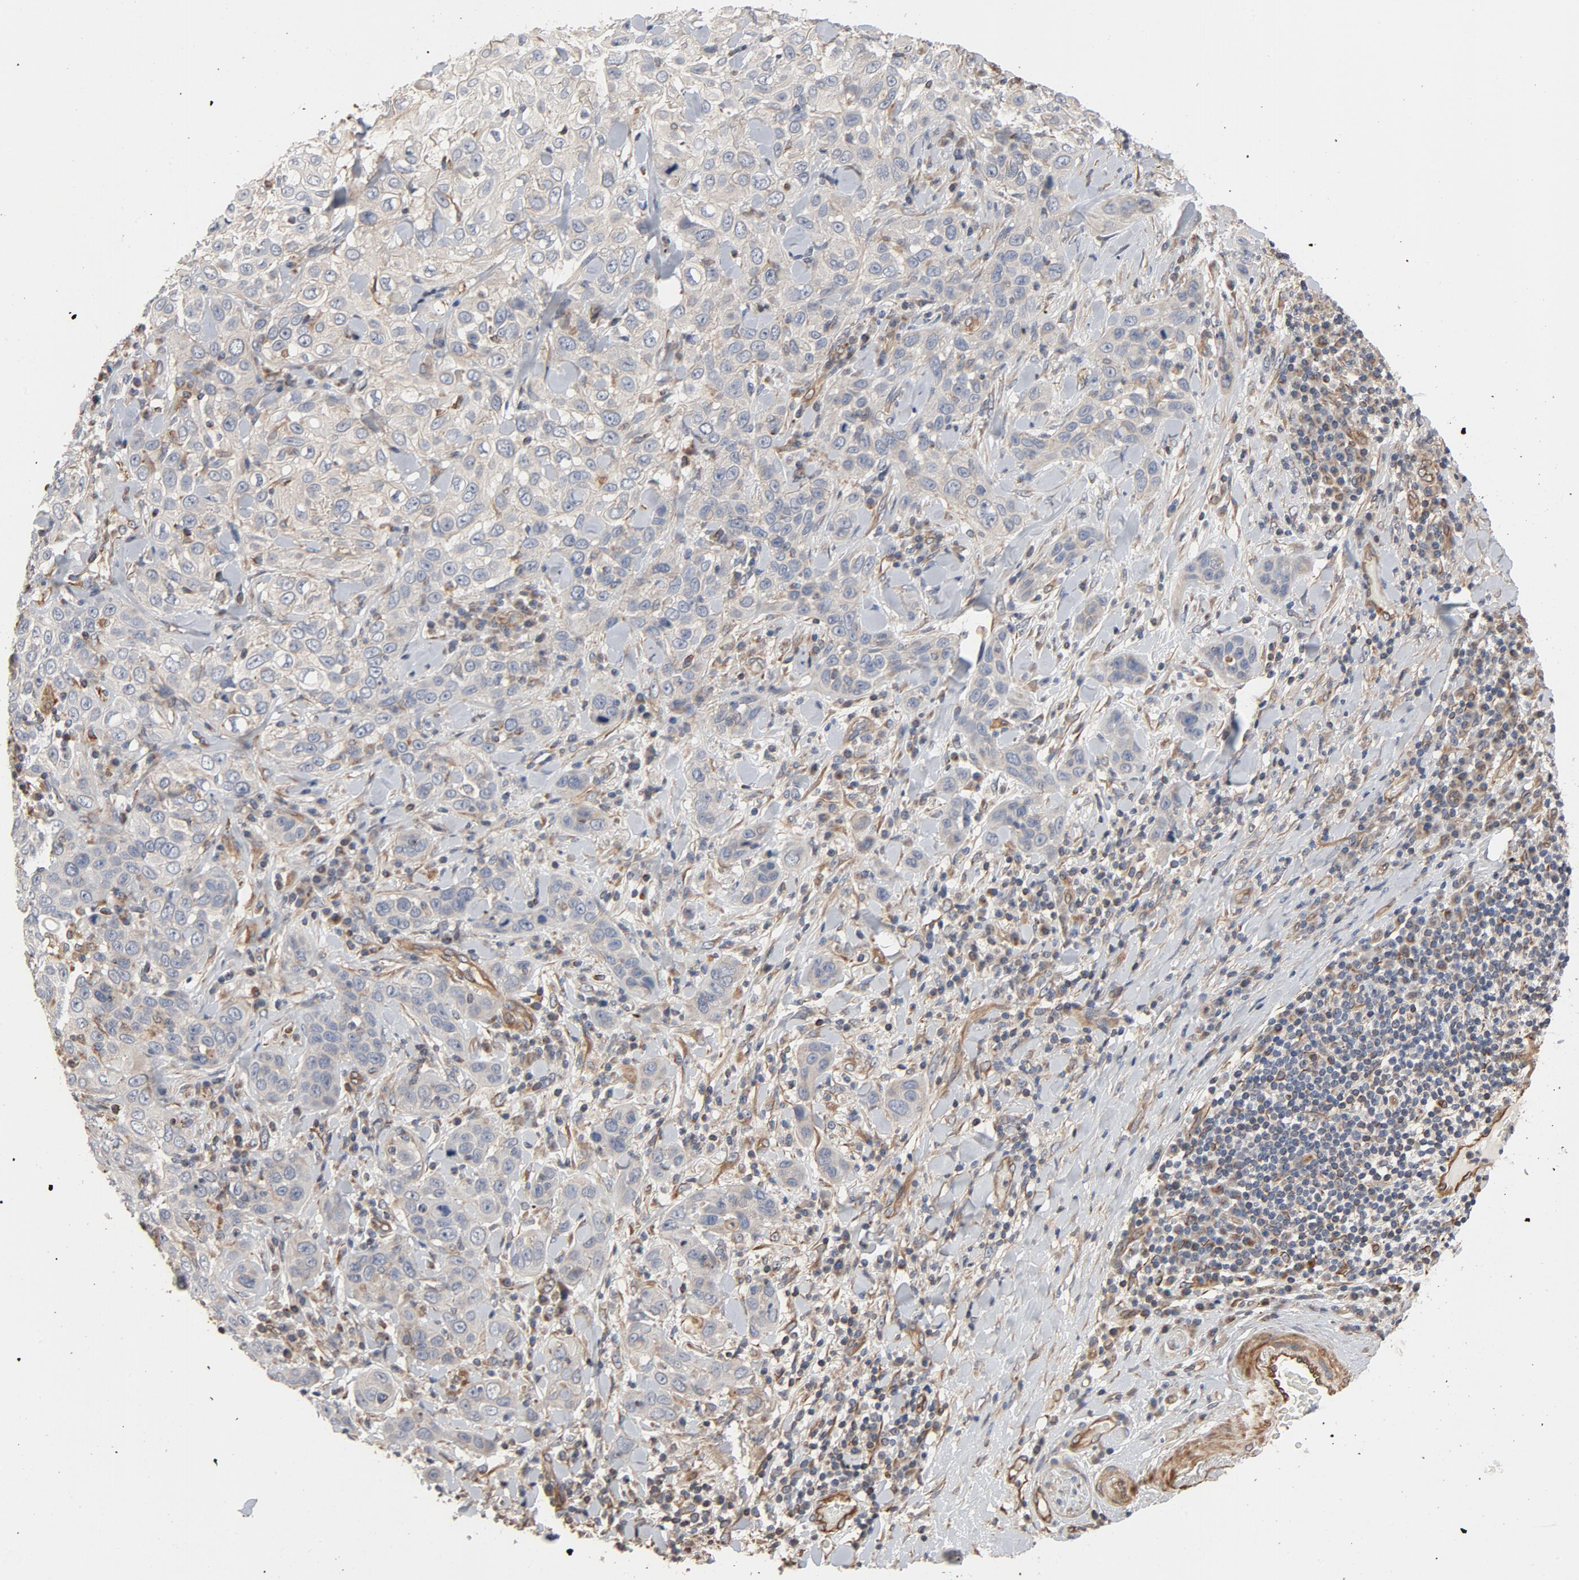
{"staining": {"intensity": "weak", "quantity": "25%-75%", "location": "cytoplasmic/membranous"}, "tissue": "skin cancer", "cell_type": "Tumor cells", "image_type": "cancer", "snomed": [{"axis": "morphology", "description": "Squamous cell carcinoma, NOS"}, {"axis": "topography", "description": "Skin"}], "caption": "There is low levels of weak cytoplasmic/membranous staining in tumor cells of squamous cell carcinoma (skin), as demonstrated by immunohistochemical staining (brown color).", "gene": "TRIOBP", "patient": {"sex": "male", "age": 84}}